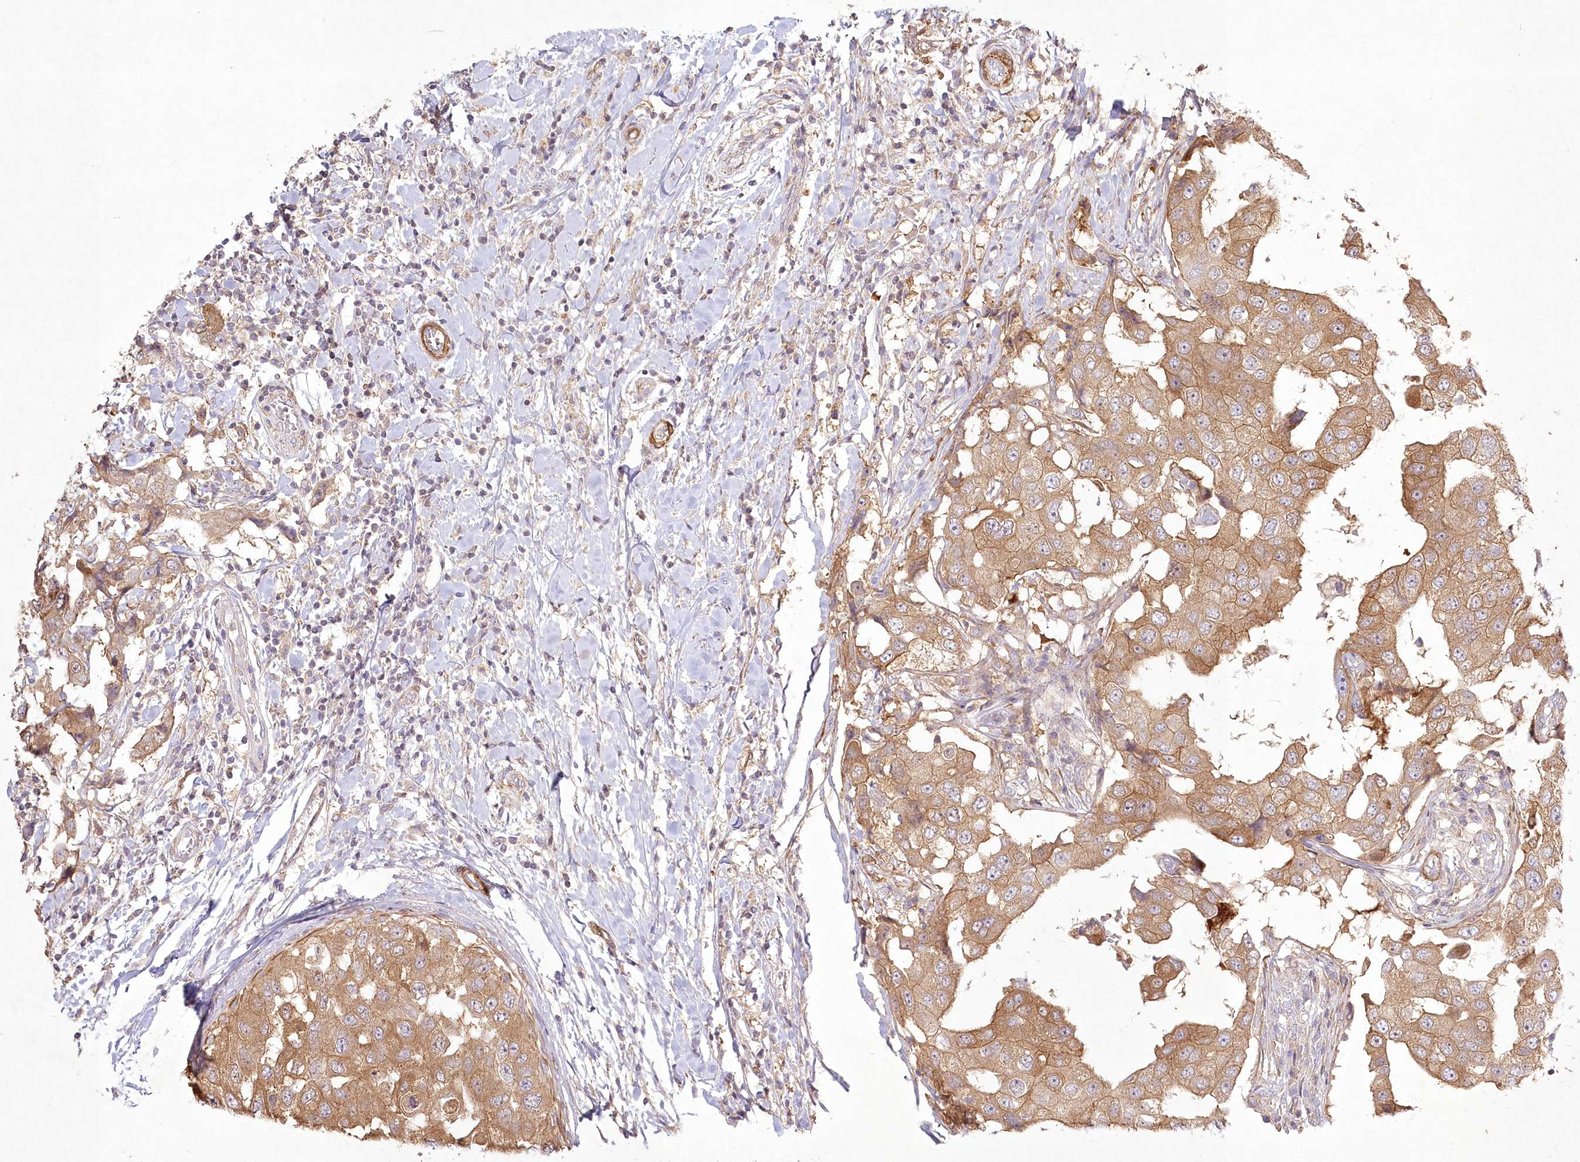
{"staining": {"intensity": "moderate", "quantity": "25%-75%", "location": "cytoplasmic/membranous"}, "tissue": "breast cancer", "cell_type": "Tumor cells", "image_type": "cancer", "snomed": [{"axis": "morphology", "description": "Duct carcinoma"}, {"axis": "topography", "description": "Breast"}], "caption": "Breast invasive ductal carcinoma tissue reveals moderate cytoplasmic/membranous expression in approximately 25%-75% of tumor cells", "gene": "INPP4B", "patient": {"sex": "female", "age": 27}}